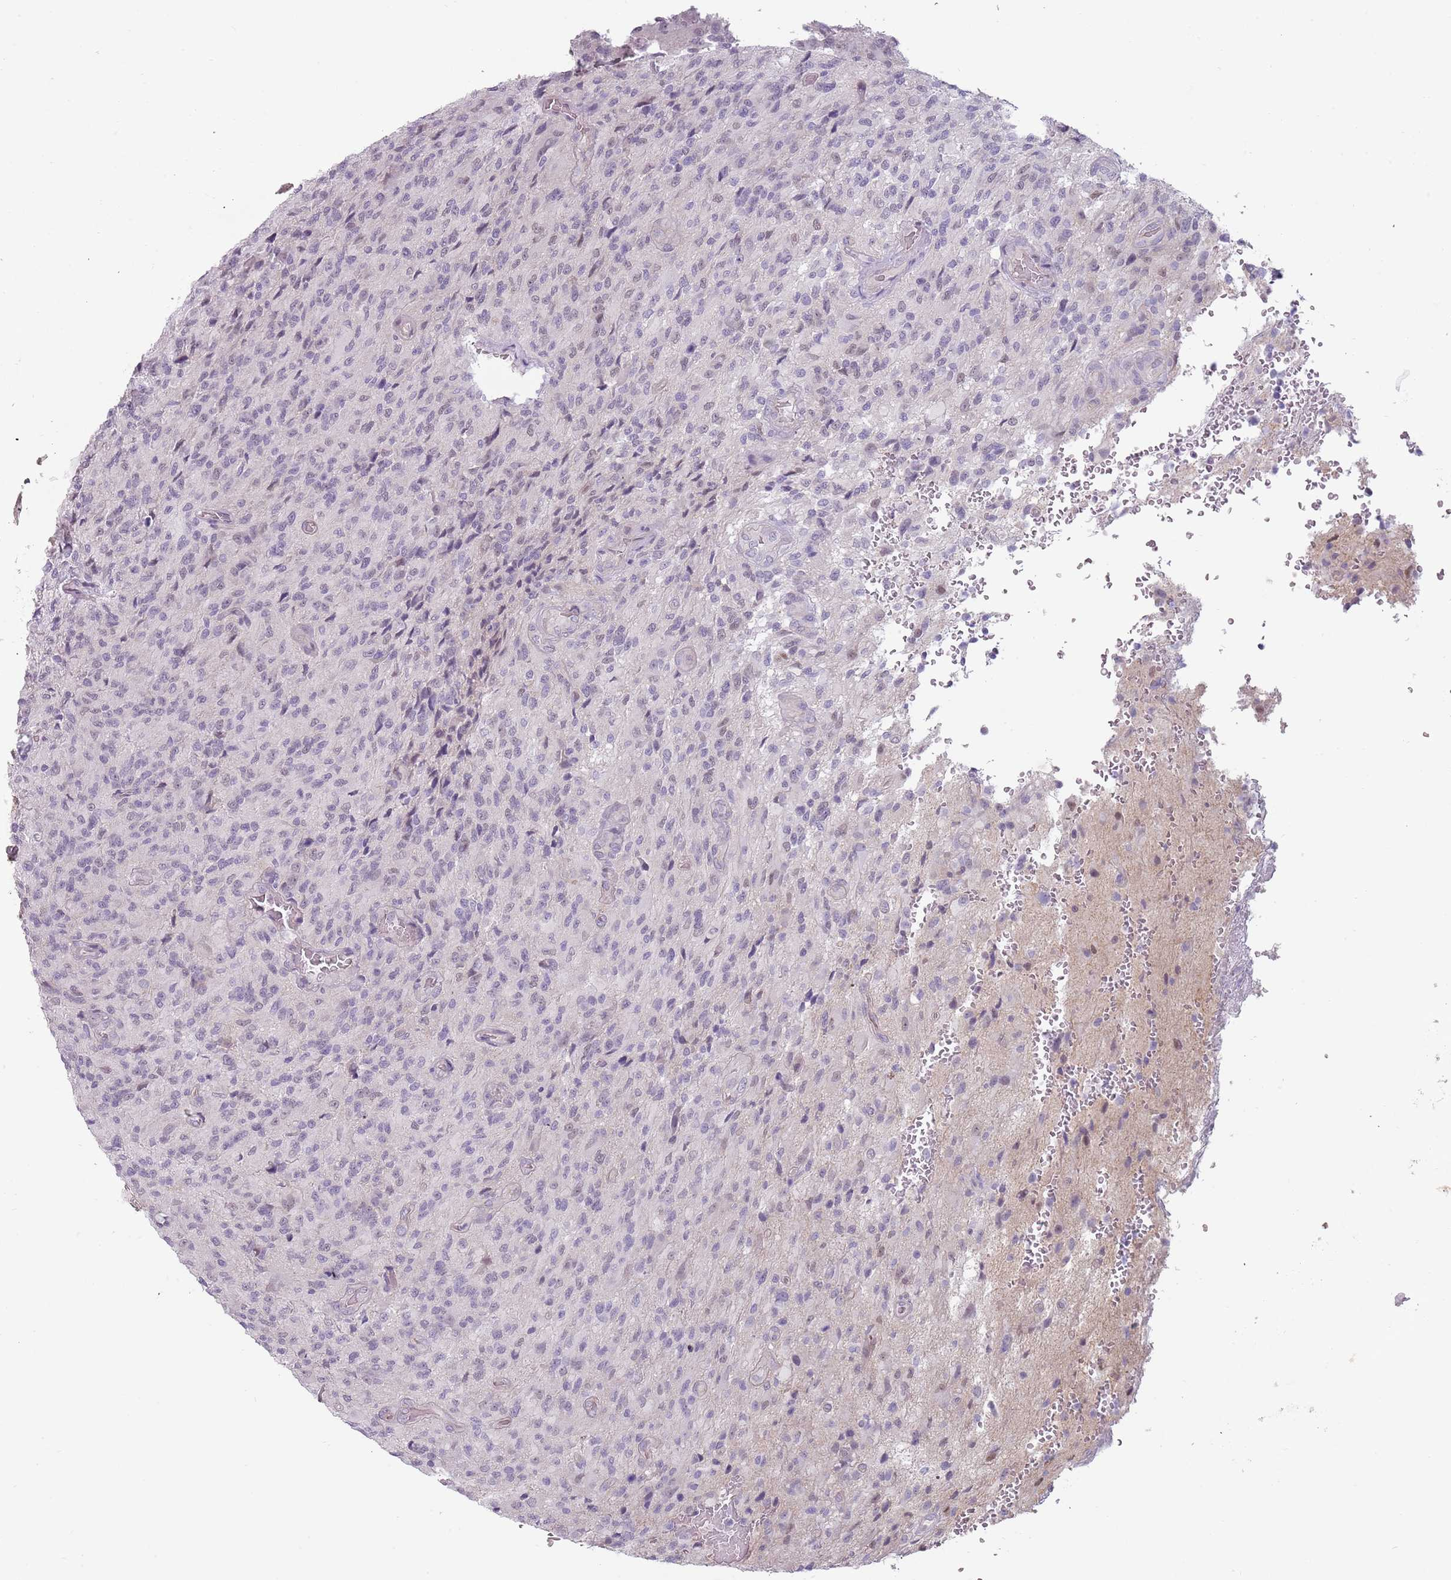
{"staining": {"intensity": "negative", "quantity": "none", "location": "none"}, "tissue": "glioma", "cell_type": "Tumor cells", "image_type": "cancer", "snomed": [{"axis": "morphology", "description": "Normal tissue, NOS"}, {"axis": "morphology", "description": "Glioma, malignant, High grade"}, {"axis": "topography", "description": "Cerebral cortex"}], "caption": "Glioma stained for a protein using immunohistochemistry exhibits no staining tumor cells.", "gene": "RFX2", "patient": {"sex": "male", "age": 56}}